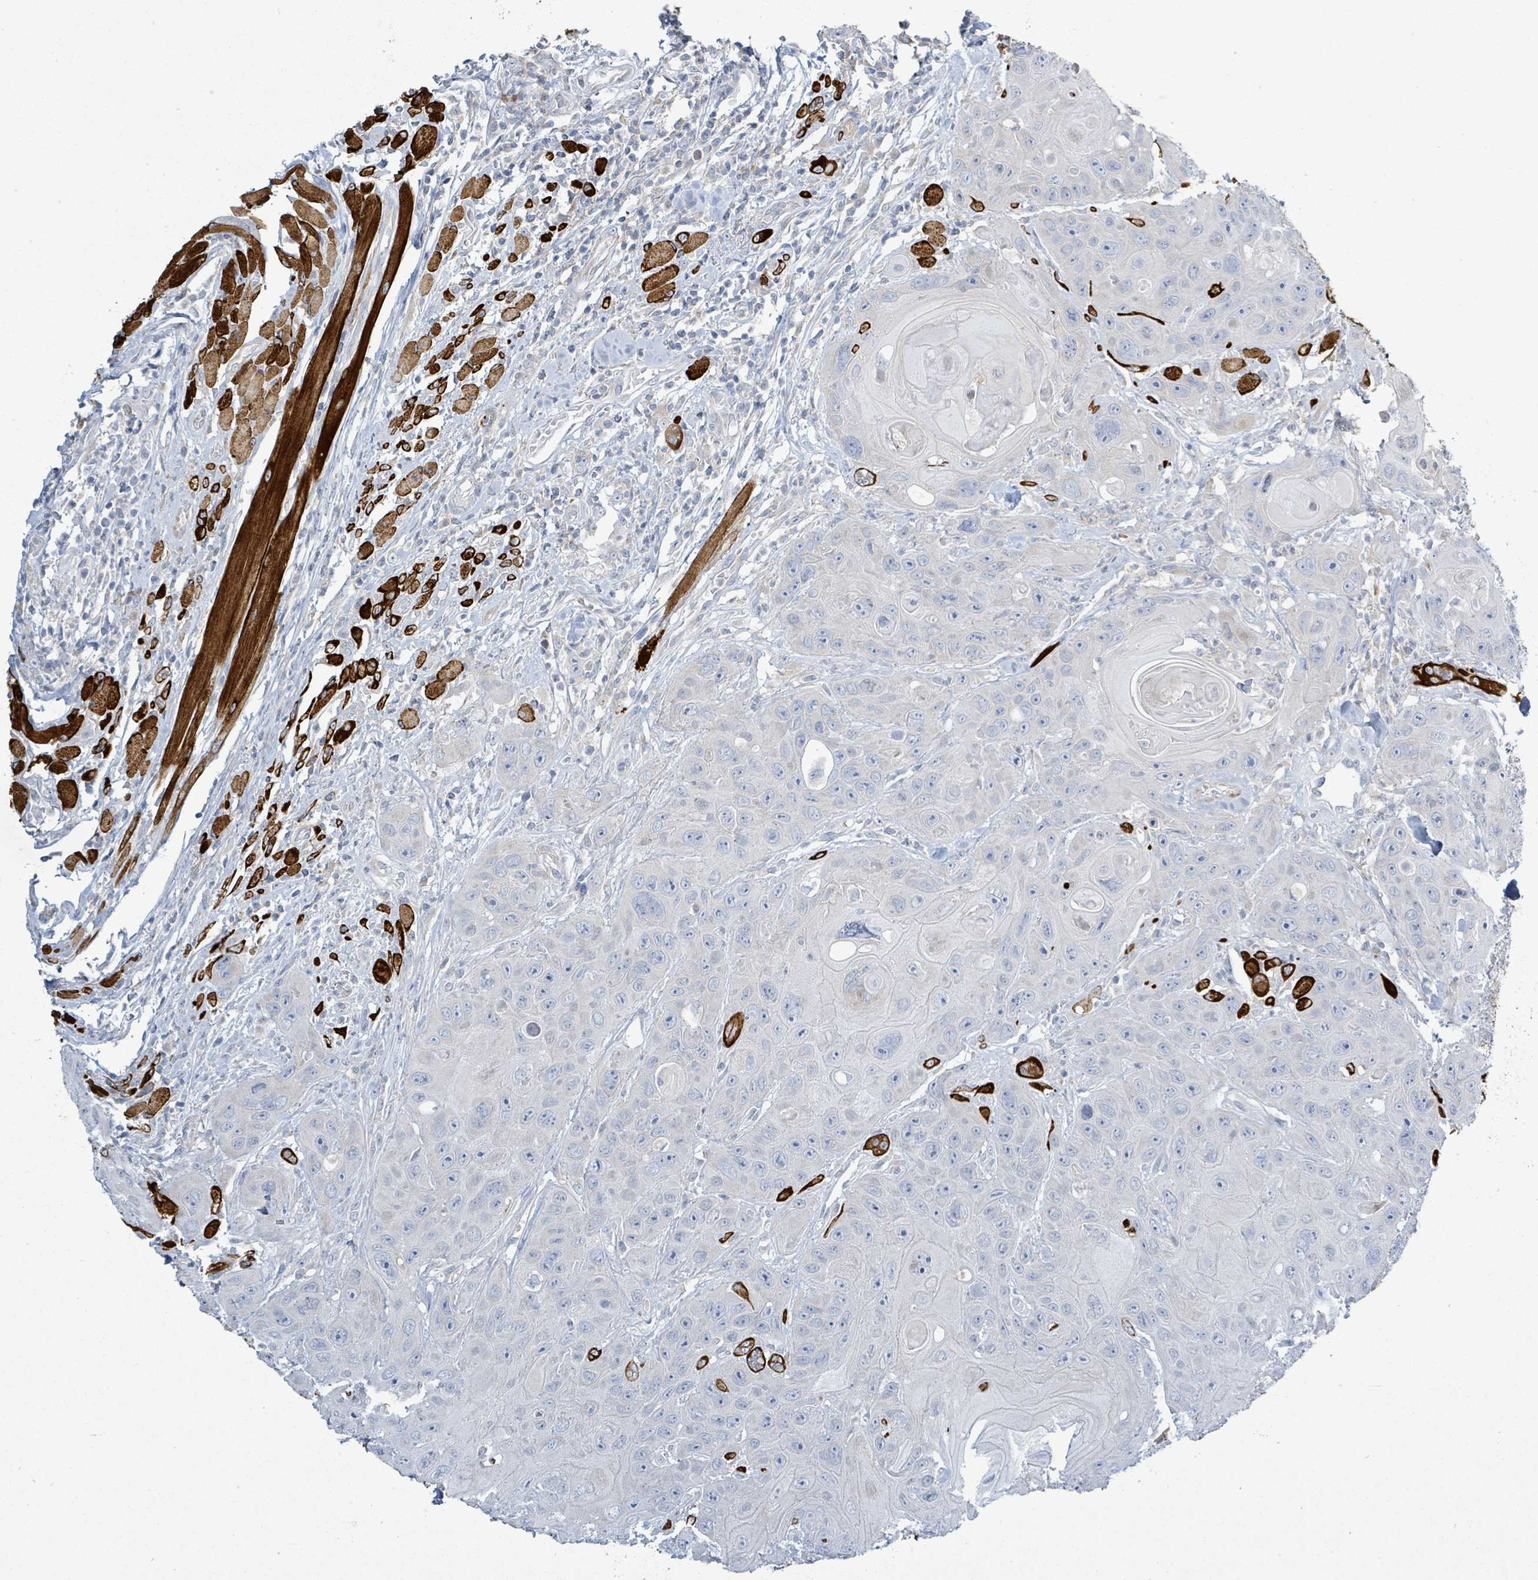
{"staining": {"intensity": "negative", "quantity": "none", "location": "none"}, "tissue": "head and neck cancer", "cell_type": "Tumor cells", "image_type": "cancer", "snomed": [{"axis": "morphology", "description": "Squamous cell carcinoma, NOS"}, {"axis": "topography", "description": "Head-Neck"}], "caption": "A high-resolution micrograph shows IHC staining of squamous cell carcinoma (head and neck), which demonstrates no significant positivity in tumor cells.", "gene": "SIRPB1", "patient": {"sex": "female", "age": 59}}